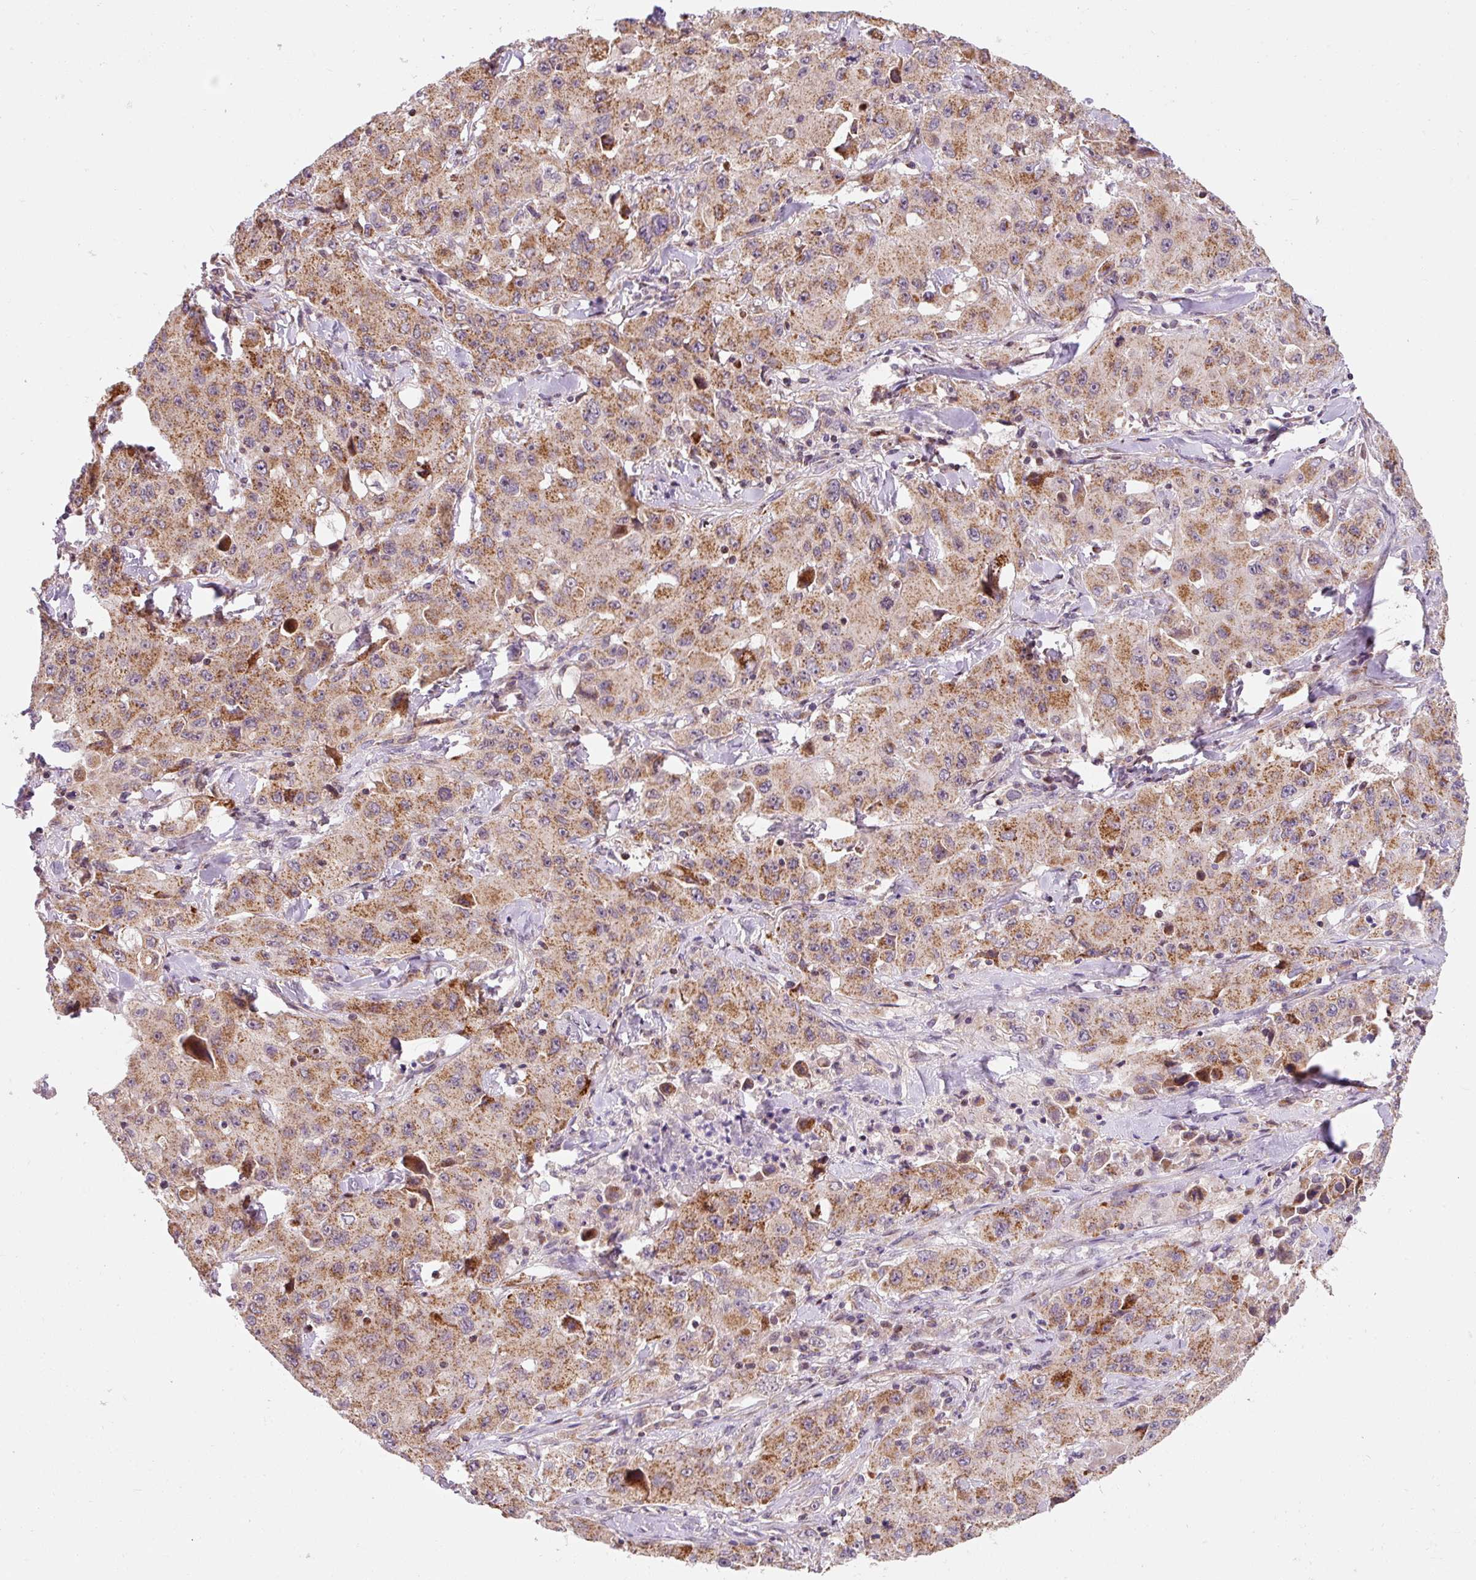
{"staining": {"intensity": "moderate", "quantity": ">75%", "location": "cytoplasmic/membranous"}, "tissue": "lung cancer", "cell_type": "Tumor cells", "image_type": "cancer", "snomed": [{"axis": "morphology", "description": "Squamous cell carcinoma, NOS"}, {"axis": "topography", "description": "Lung"}], "caption": "IHC photomicrograph of neoplastic tissue: lung squamous cell carcinoma stained using IHC displays medium levels of moderate protein expression localized specifically in the cytoplasmic/membranous of tumor cells, appearing as a cytoplasmic/membranous brown color.", "gene": "SARS2", "patient": {"sex": "male", "age": 63}}